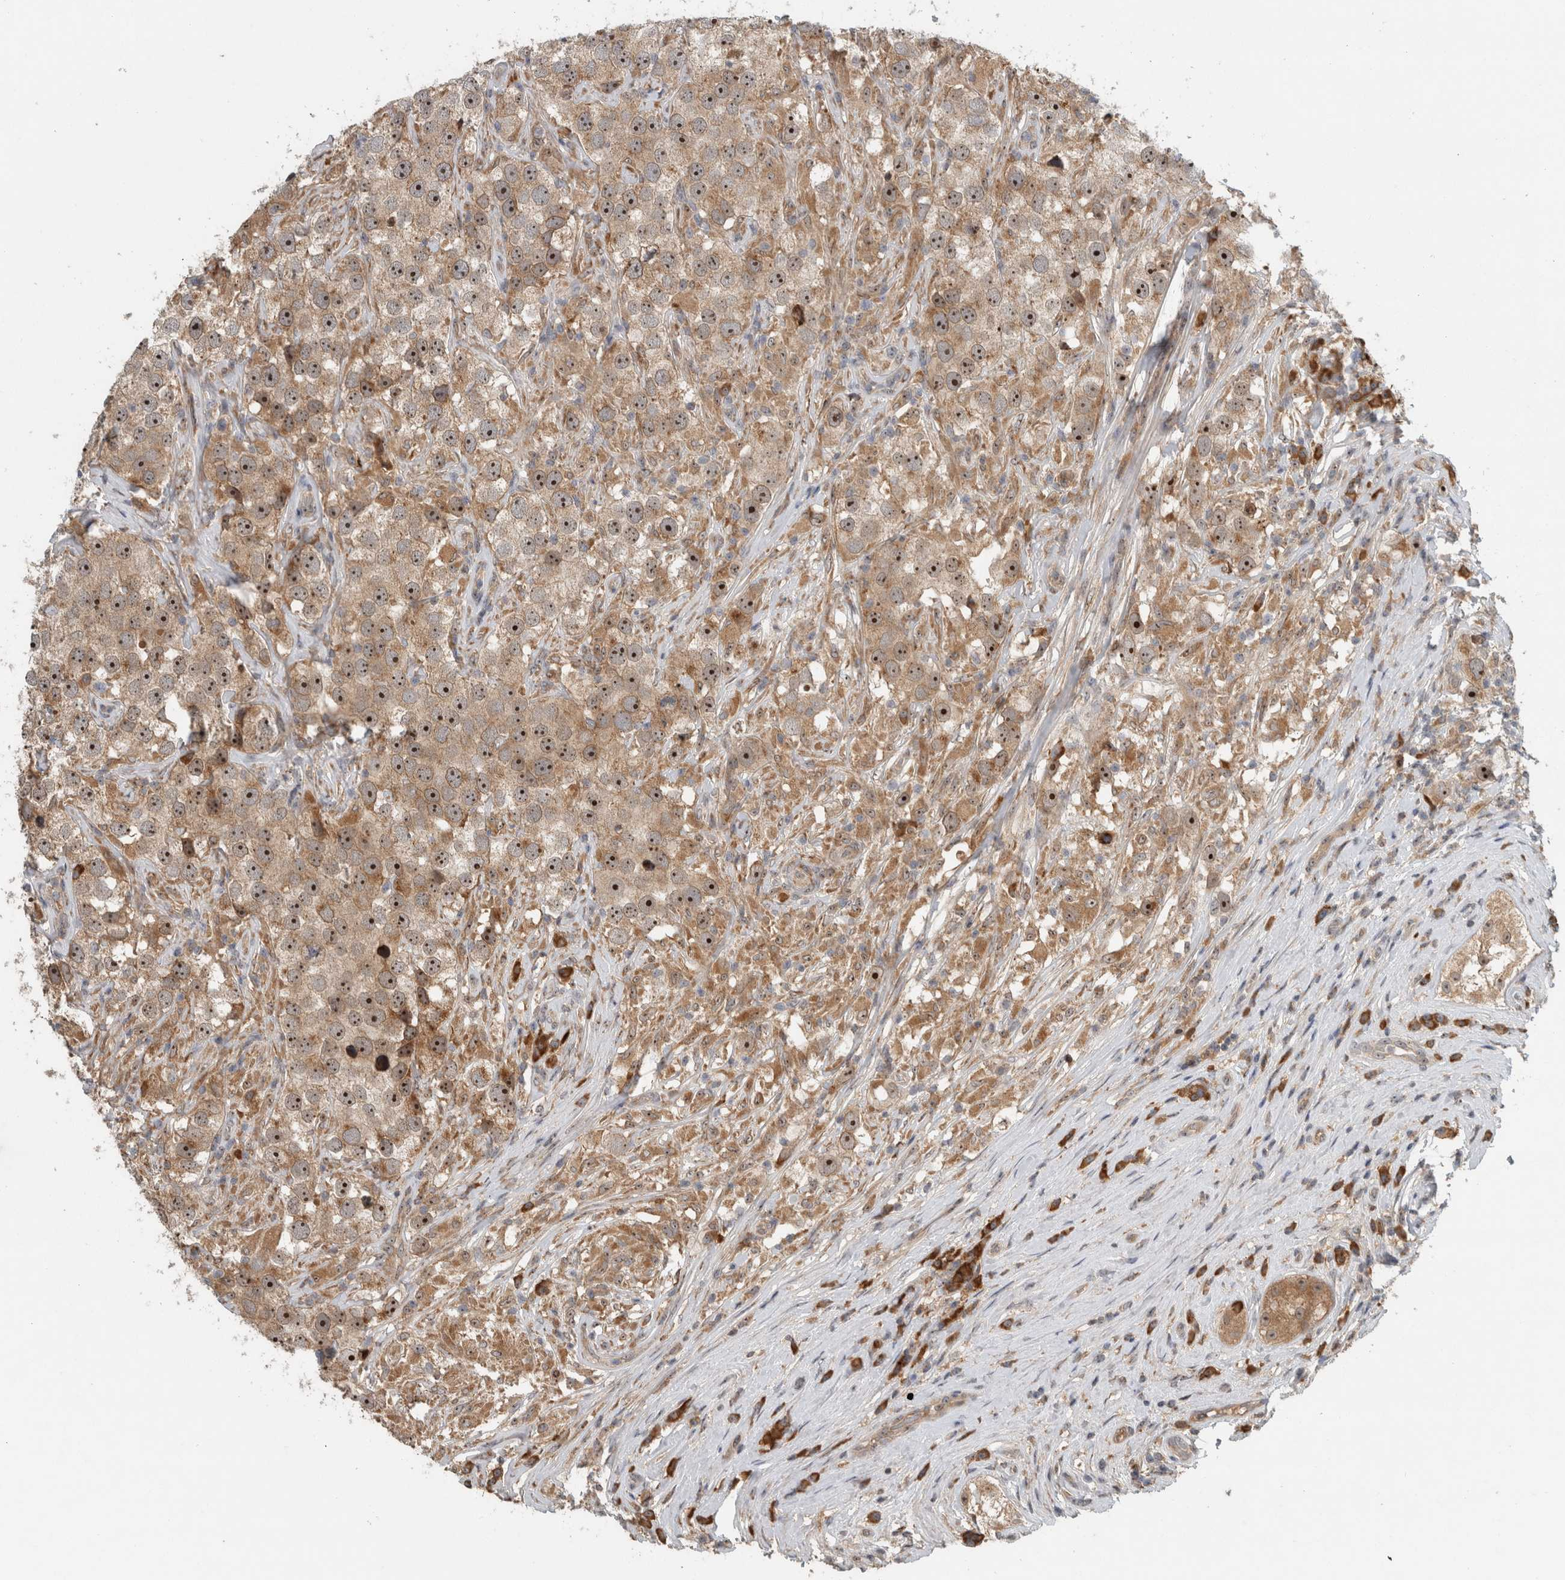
{"staining": {"intensity": "moderate", "quantity": ">75%", "location": "cytoplasmic/membranous,nuclear"}, "tissue": "testis cancer", "cell_type": "Tumor cells", "image_type": "cancer", "snomed": [{"axis": "morphology", "description": "Seminoma, NOS"}, {"axis": "topography", "description": "Testis"}], "caption": "DAB (3,3'-diaminobenzidine) immunohistochemical staining of testis cancer (seminoma) exhibits moderate cytoplasmic/membranous and nuclear protein staining in about >75% of tumor cells. (DAB (3,3'-diaminobenzidine) IHC with brightfield microscopy, high magnification).", "gene": "GPR137B", "patient": {"sex": "male", "age": 49}}